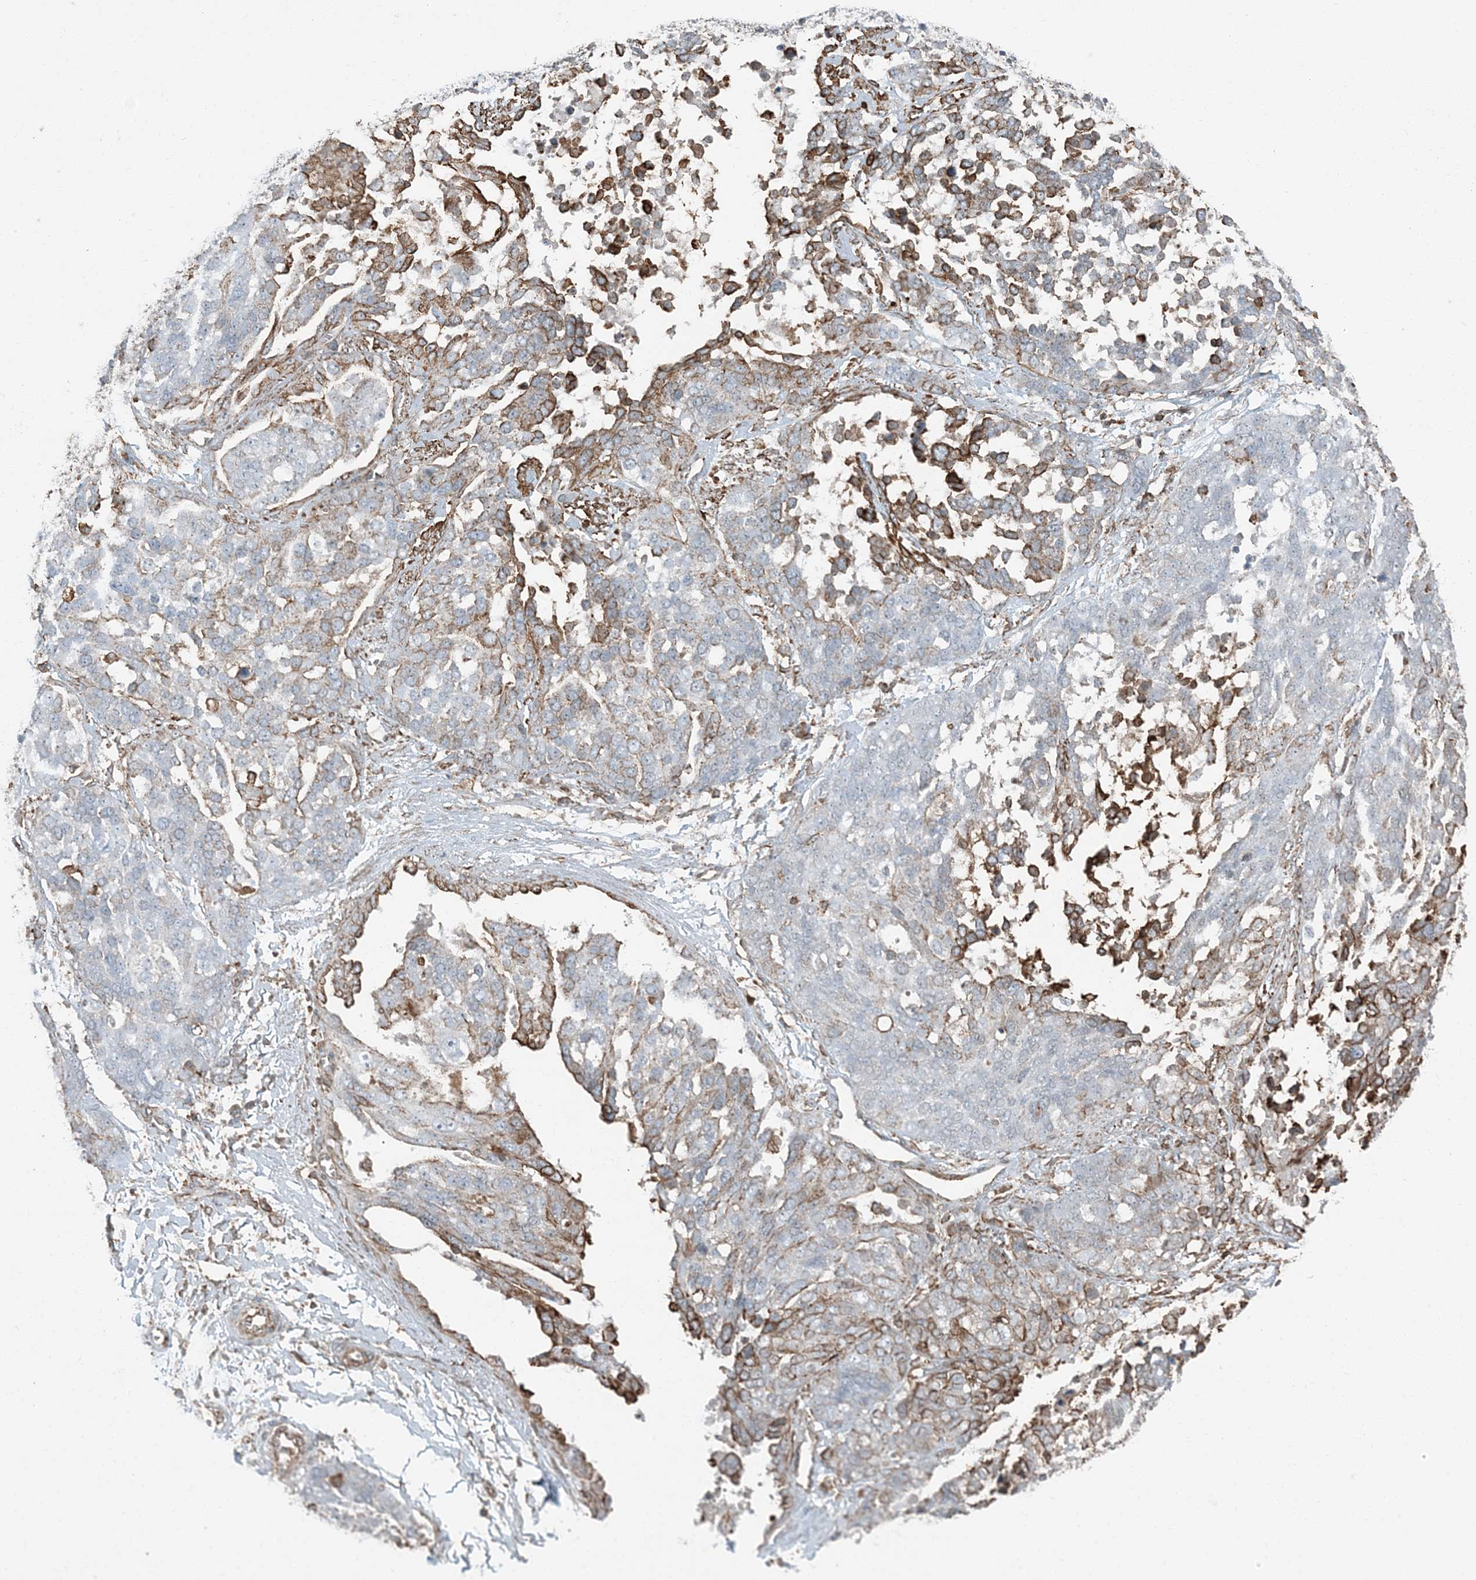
{"staining": {"intensity": "moderate", "quantity": "<25%", "location": "cytoplasmic/membranous"}, "tissue": "ovarian cancer", "cell_type": "Tumor cells", "image_type": "cancer", "snomed": [{"axis": "morphology", "description": "Cystadenocarcinoma, serous, NOS"}, {"axis": "topography", "description": "Ovary"}], "caption": "Tumor cells show moderate cytoplasmic/membranous positivity in about <25% of cells in serous cystadenocarcinoma (ovarian).", "gene": "APOBEC3C", "patient": {"sex": "female", "age": 44}}